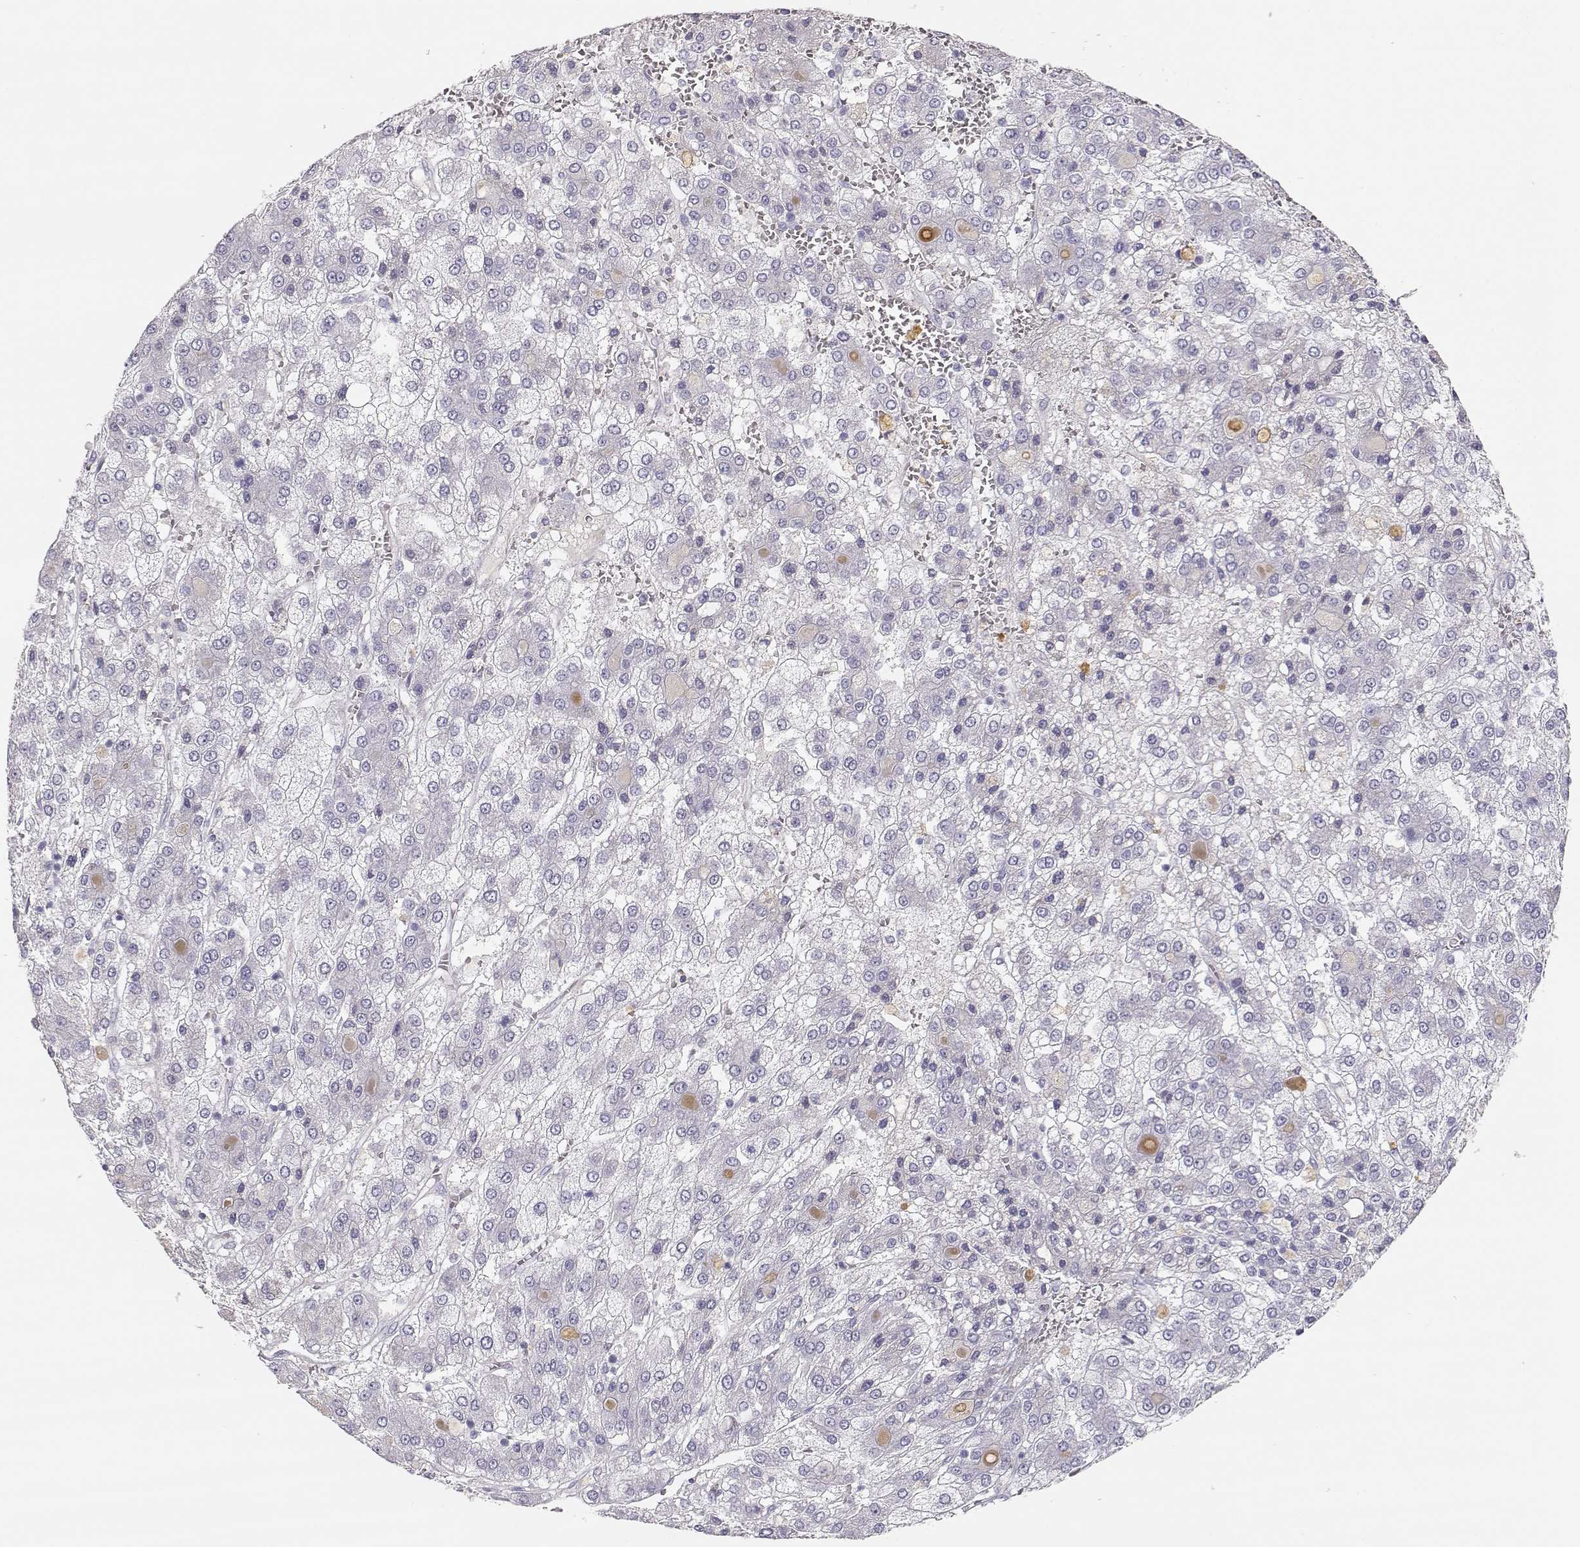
{"staining": {"intensity": "negative", "quantity": "none", "location": "none"}, "tissue": "liver cancer", "cell_type": "Tumor cells", "image_type": "cancer", "snomed": [{"axis": "morphology", "description": "Carcinoma, Hepatocellular, NOS"}, {"axis": "topography", "description": "Liver"}], "caption": "Immunohistochemistry (IHC) photomicrograph of neoplastic tissue: liver cancer (hepatocellular carcinoma) stained with DAB displays no significant protein expression in tumor cells.", "gene": "SLCO6A1", "patient": {"sex": "male", "age": 73}}